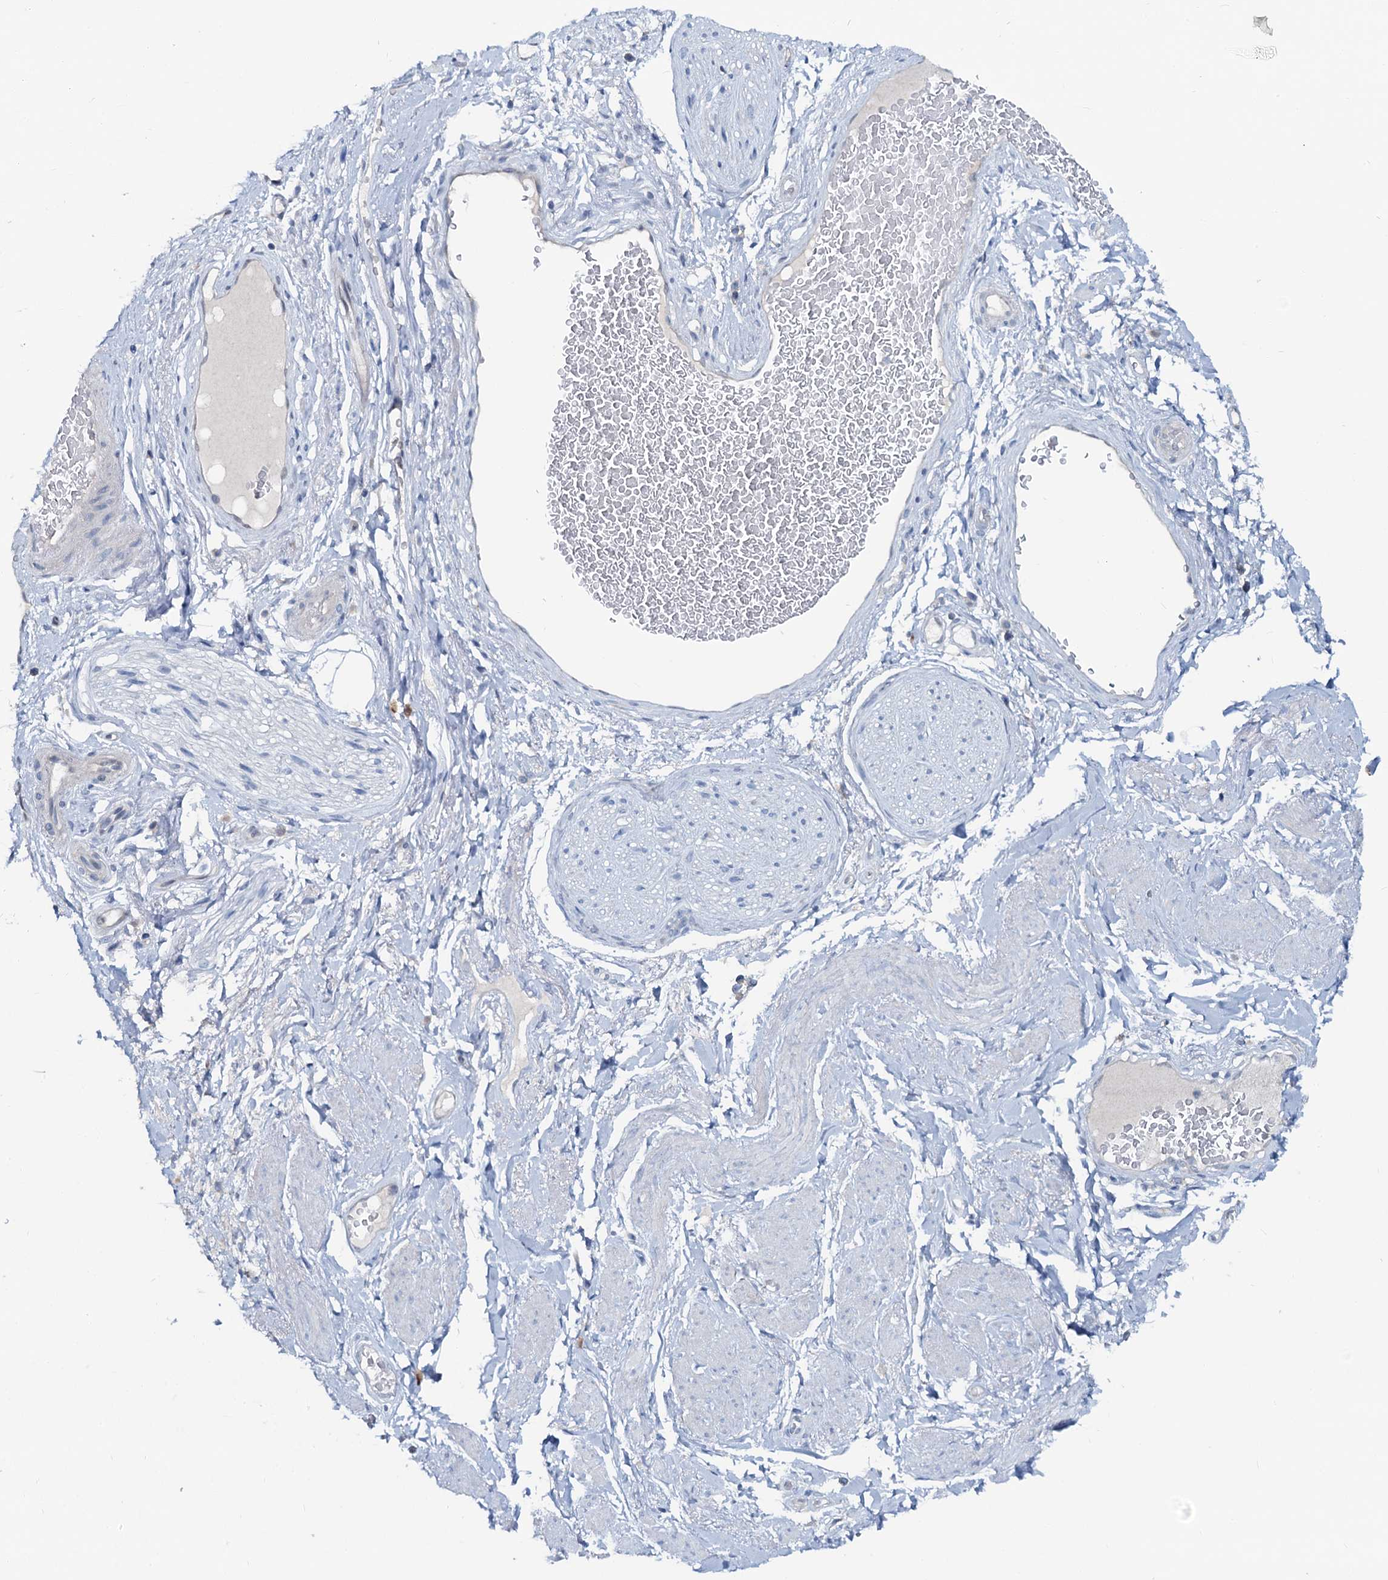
{"staining": {"intensity": "negative", "quantity": "none", "location": "none"}, "tissue": "adipose tissue", "cell_type": "Adipocytes", "image_type": "normal", "snomed": [{"axis": "morphology", "description": "Normal tissue, NOS"}, {"axis": "morphology", "description": "Adenocarcinoma, NOS"}, {"axis": "topography", "description": "Rectum"}, {"axis": "topography", "description": "Vagina"}, {"axis": "topography", "description": "Peripheral nerve tissue"}], "caption": "A histopathology image of human adipose tissue is negative for staining in adipocytes. Brightfield microscopy of immunohistochemistry (IHC) stained with DAB (brown) and hematoxylin (blue), captured at high magnification.", "gene": "ASTE1", "patient": {"sex": "female", "age": 71}}